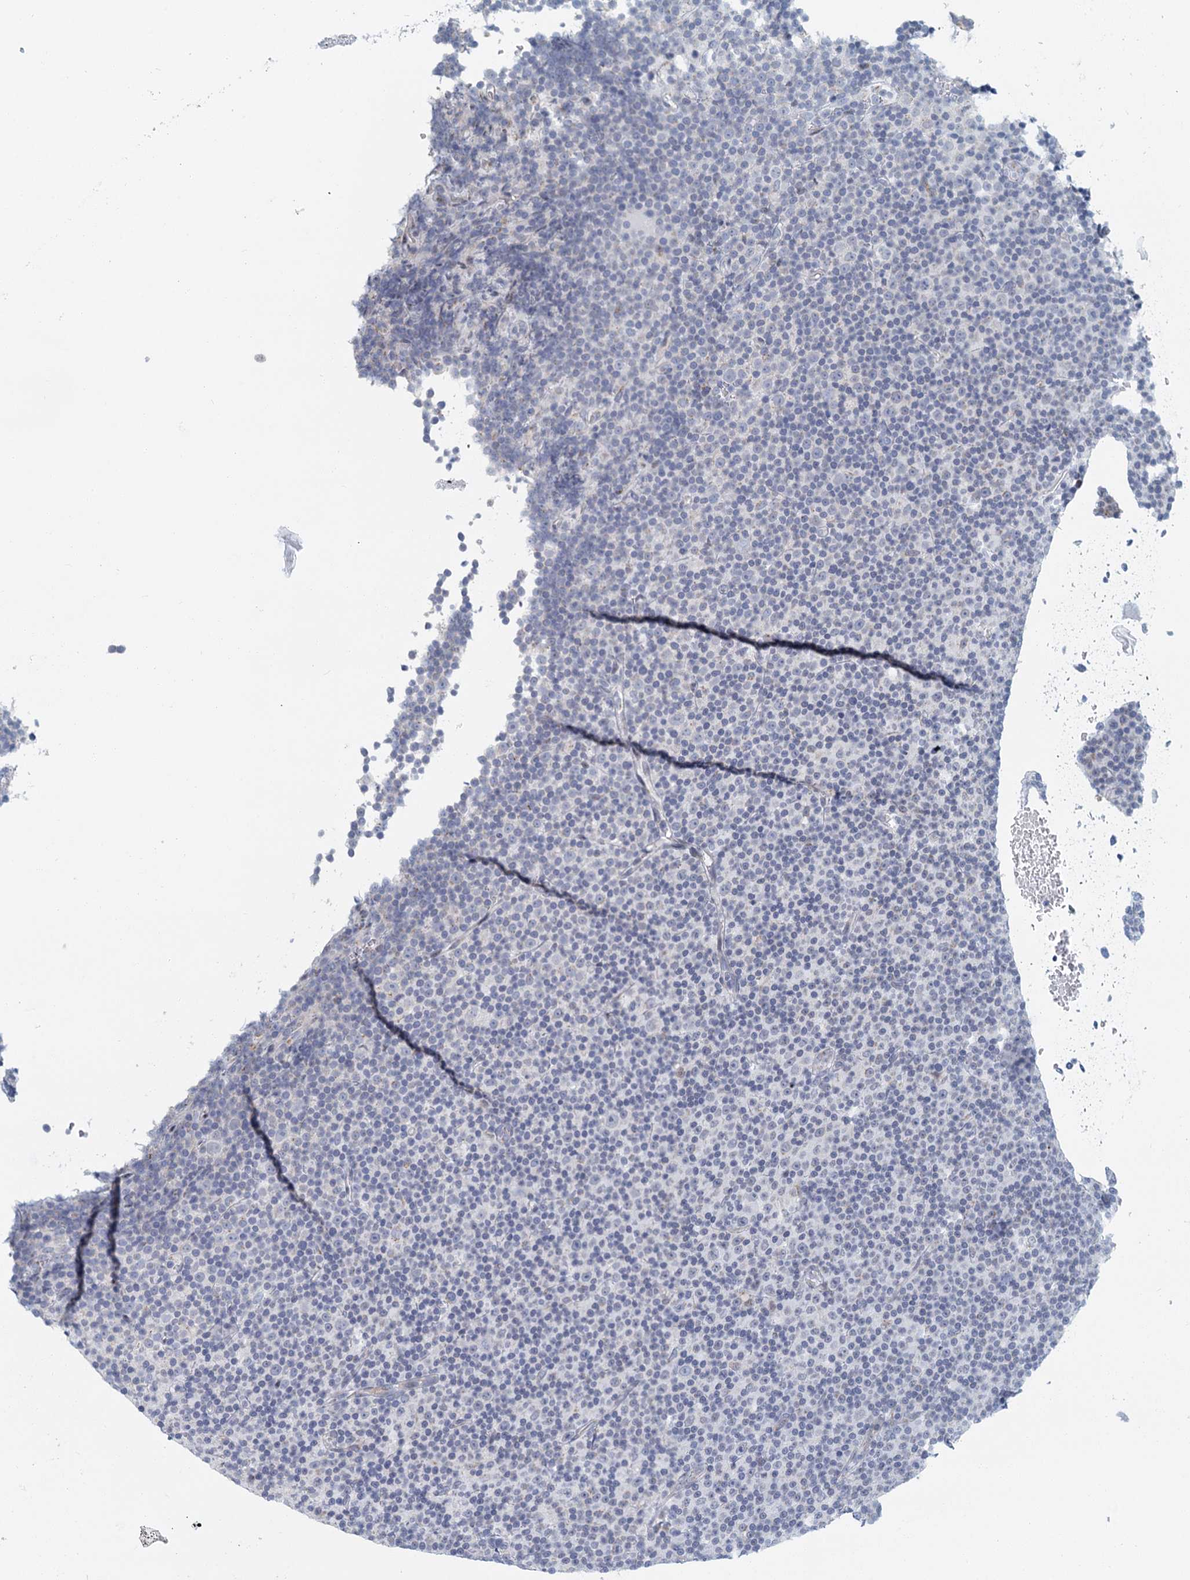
{"staining": {"intensity": "negative", "quantity": "none", "location": "none"}, "tissue": "lymphoma", "cell_type": "Tumor cells", "image_type": "cancer", "snomed": [{"axis": "morphology", "description": "Malignant lymphoma, non-Hodgkin's type, Low grade"}, {"axis": "topography", "description": "Lymph node"}], "caption": "IHC of human lymphoma demonstrates no positivity in tumor cells.", "gene": "ZNF527", "patient": {"sex": "female", "age": 67}}